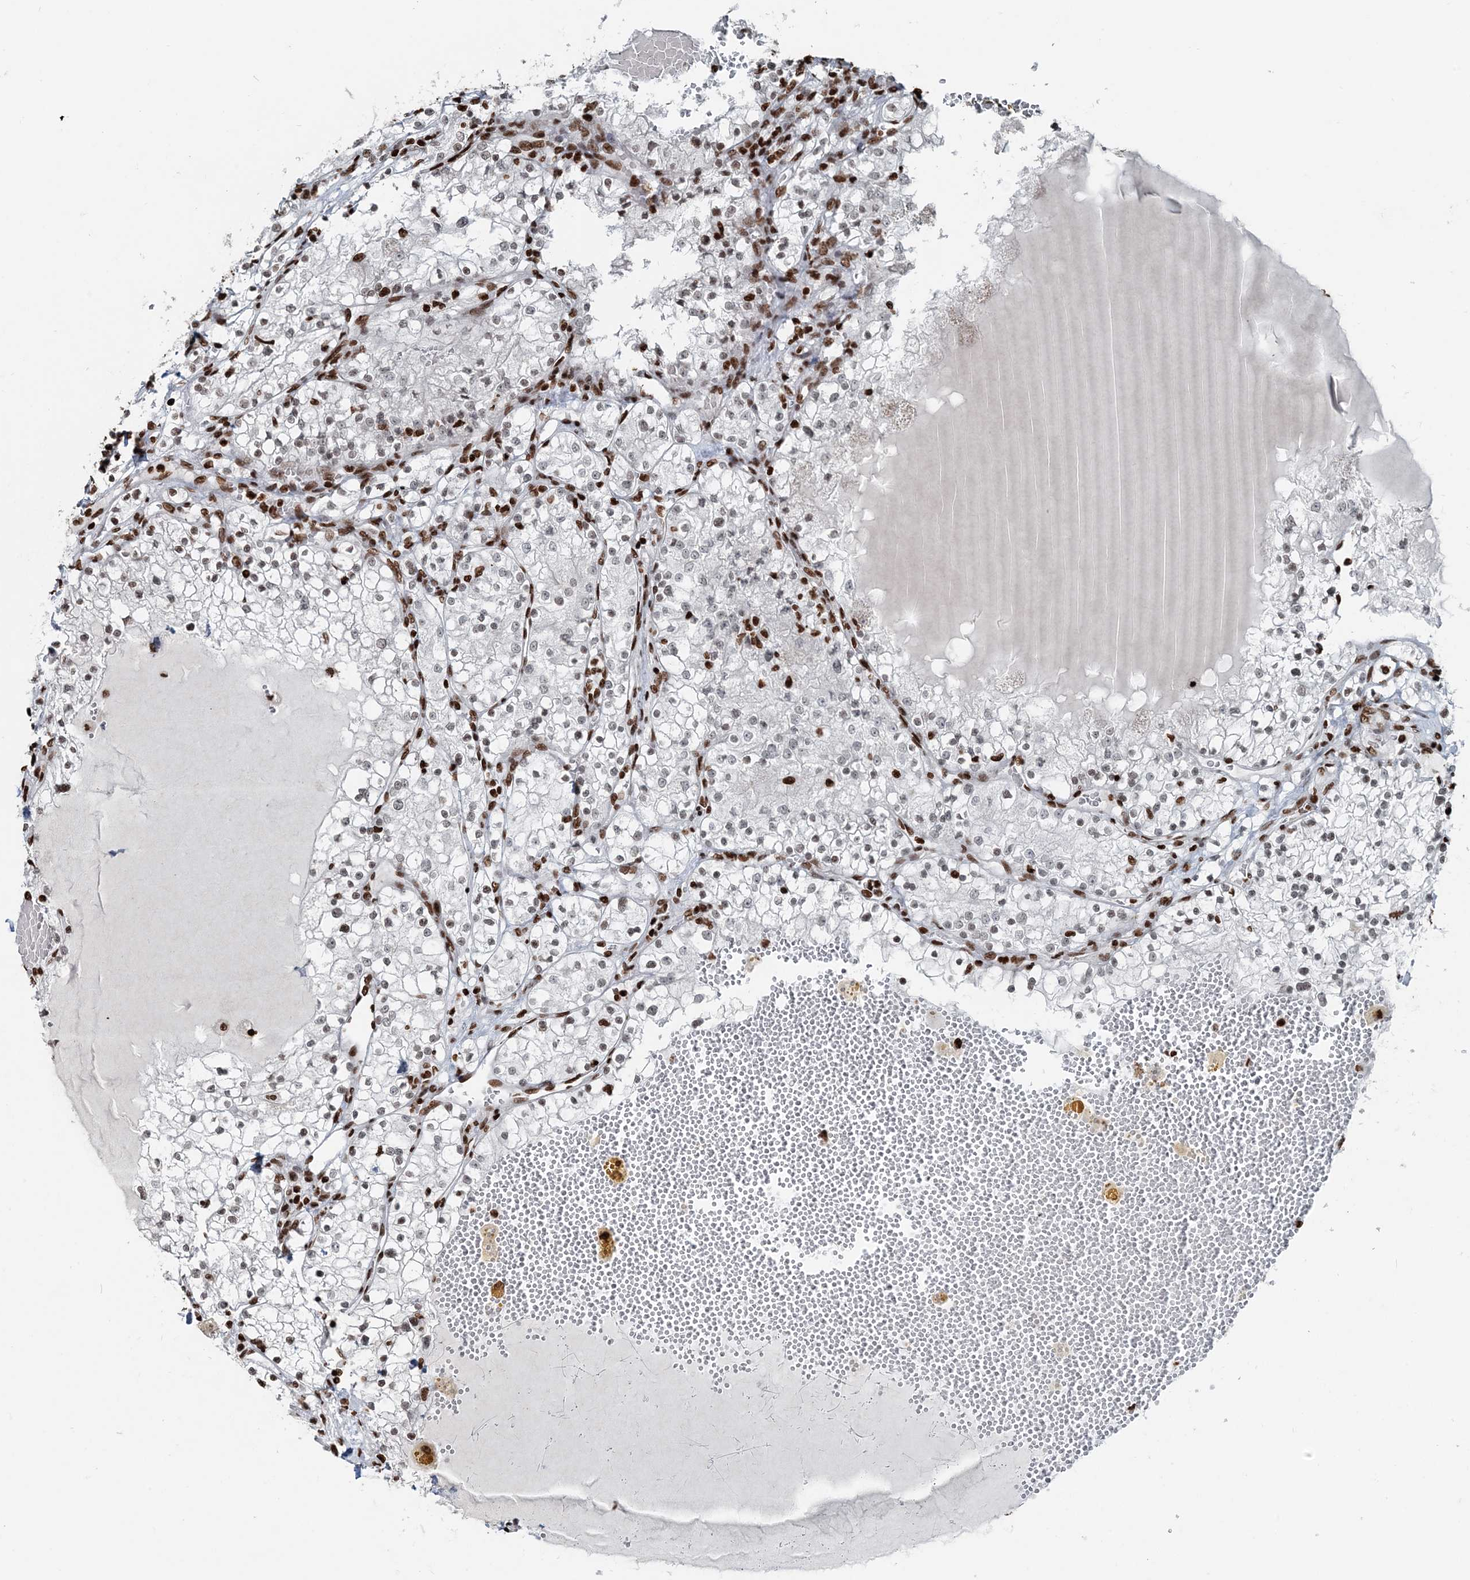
{"staining": {"intensity": "negative", "quantity": "none", "location": "none"}, "tissue": "renal cancer", "cell_type": "Tumor cells", "image_type": "cancer", "snomed": [{"axis": "morphology", "description": "Normal tissue, NOS"}, {"axis": "morphology", "description": "Adenocarcinoma, NOS"}, {"axis": "topography", "description": "Kidney"}], "caption": "High power microscopy image of an IHC image of renal cancer (adenocarcinoma), revealing no significant positivity in tumor cells.", "gene": "H3-3B", "patient": {"sex": "male", "age": 68}}